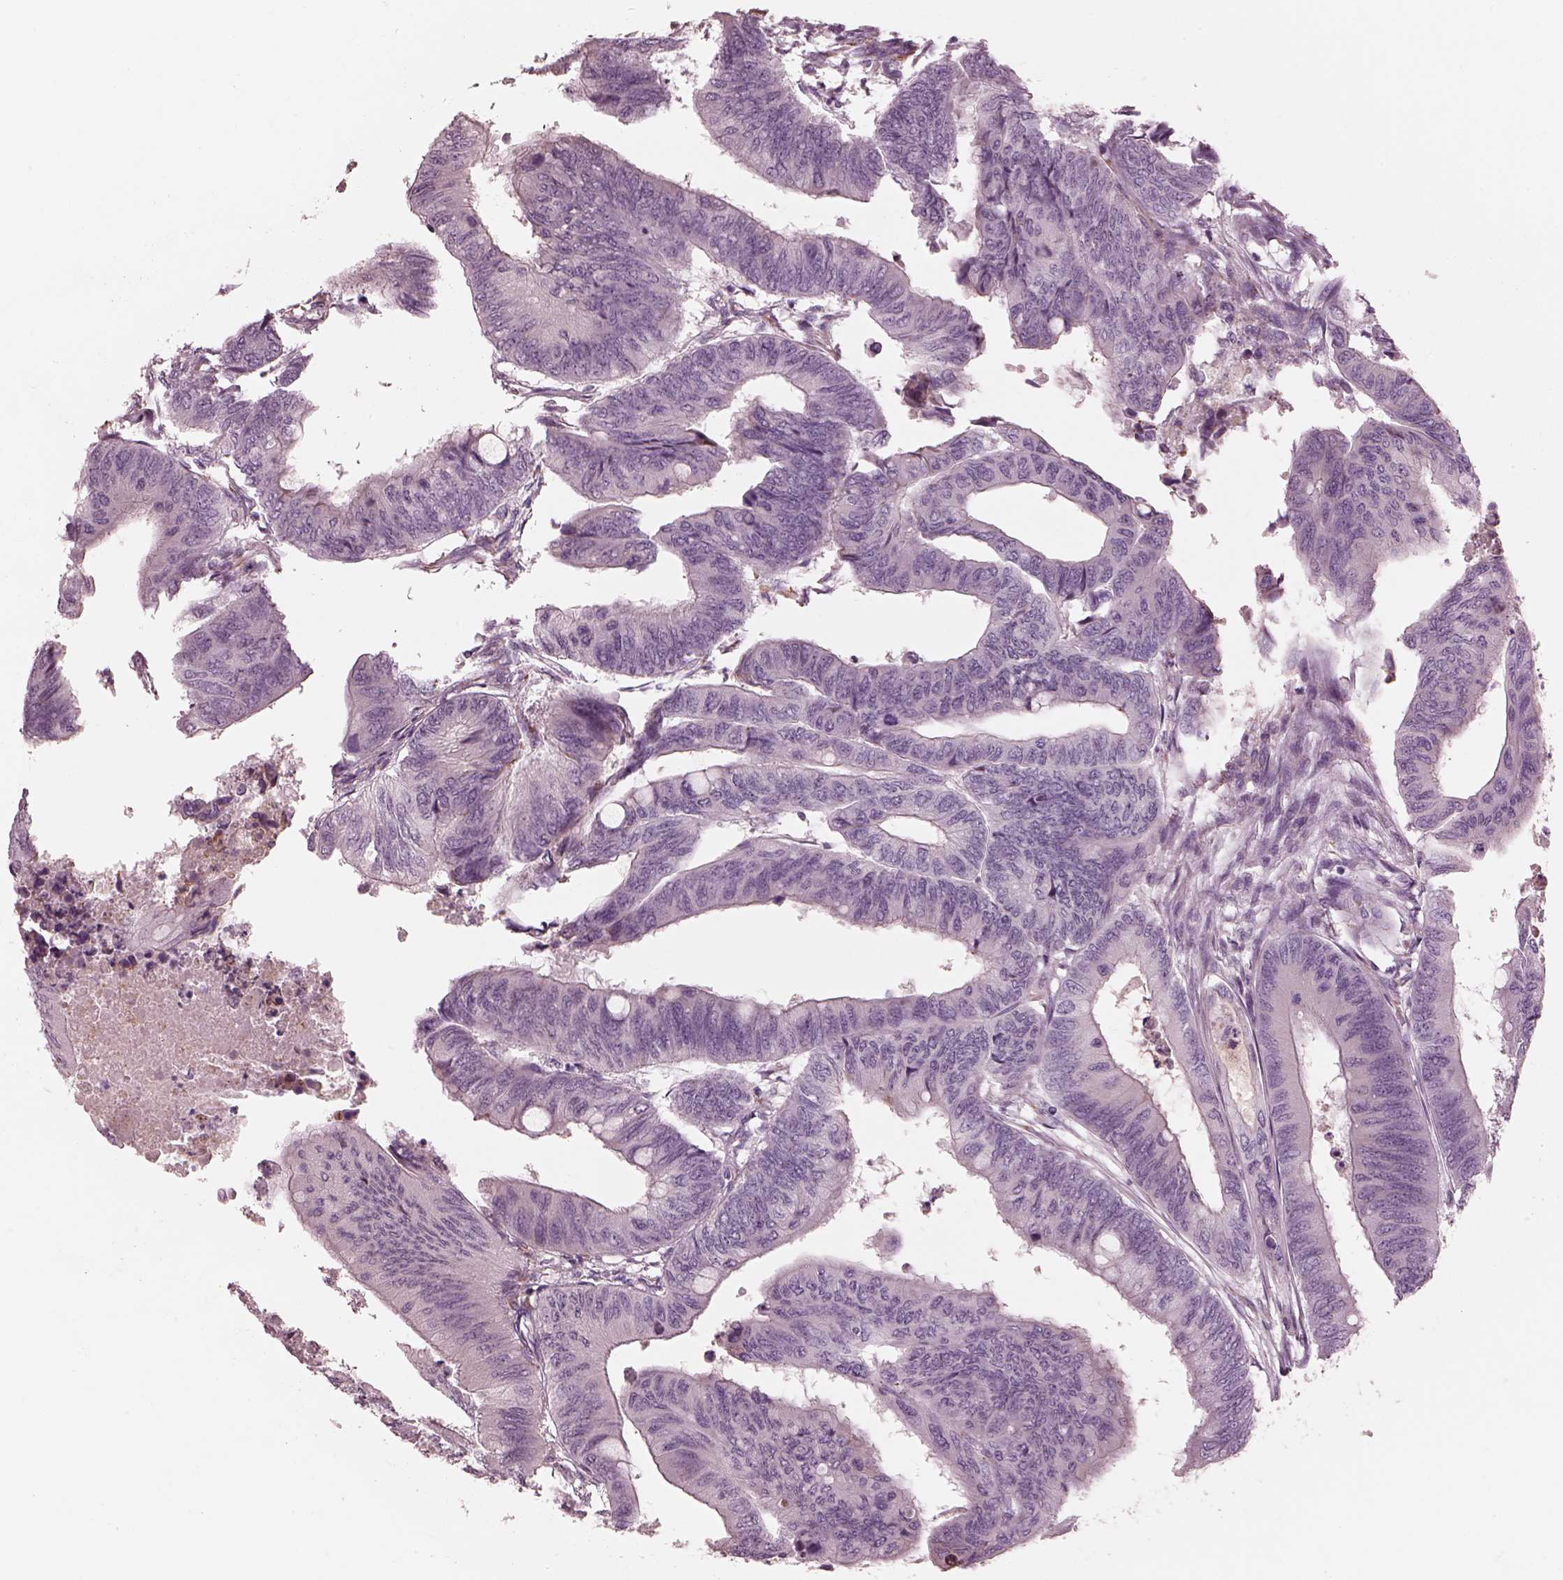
{"staining": {"intensity": "negative", "quantity": "none", "location": "none"}, "tissue": "colorectal cancer", "cell_type": "Tumor cells", "image_type": "cancer", "snomed": [{"axis": "morphology", "description": "Normal tissue, NOS"}, {"axis": "morphology", "description": "Adenocarcinoma, NOS"}, {"axis": "topography", "description": "Rectum"}, {"axis": "topography", "description": "Peripheral nerve tissue"}], "caption": "Immunohistochemistry (IHC) of human adenocarcinoma (colorectal) shows no expression in tumor cells.", "gene": "CADM2", "patient": {"sex": "male", "age": 92}}